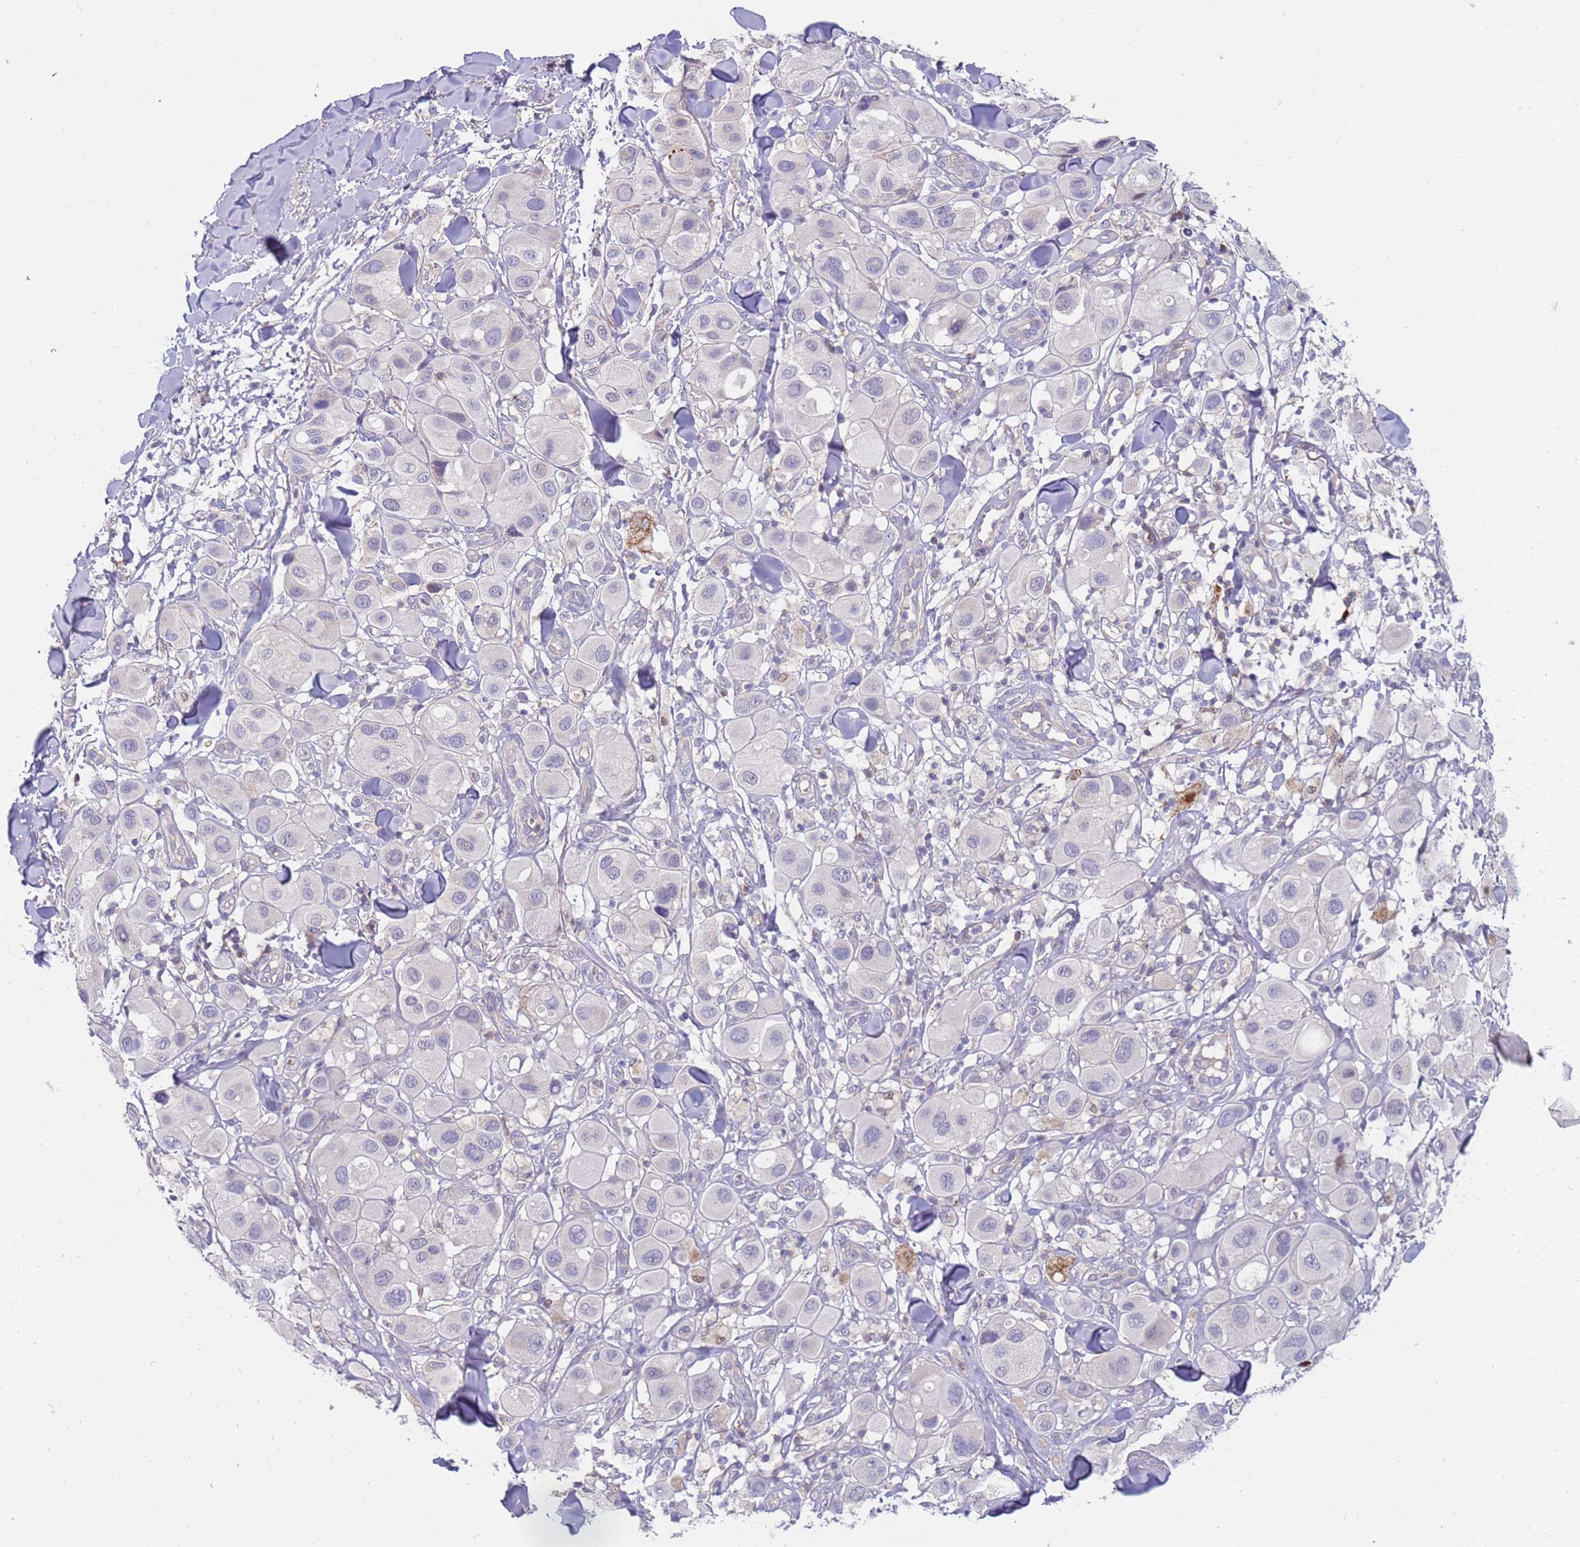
{"staining": {"intensity": "negative", "quantity": "none", "location": "none"}, "tissue": "melanoma", "cell_type": "Tumor cells", "image_type": "cancer", "snomed": [{"axis": "morphology", "description": "Malignant melanoma, Metastatic site"}, {"axis": "topography", "description": "Skin"}], "caption": "Immunohistochemistry of human malignant melanoma (metastatic site) exhibits no staining in tumor cells.", "gene": "STK25", "patient": {"sex": "male", "age": 41}}